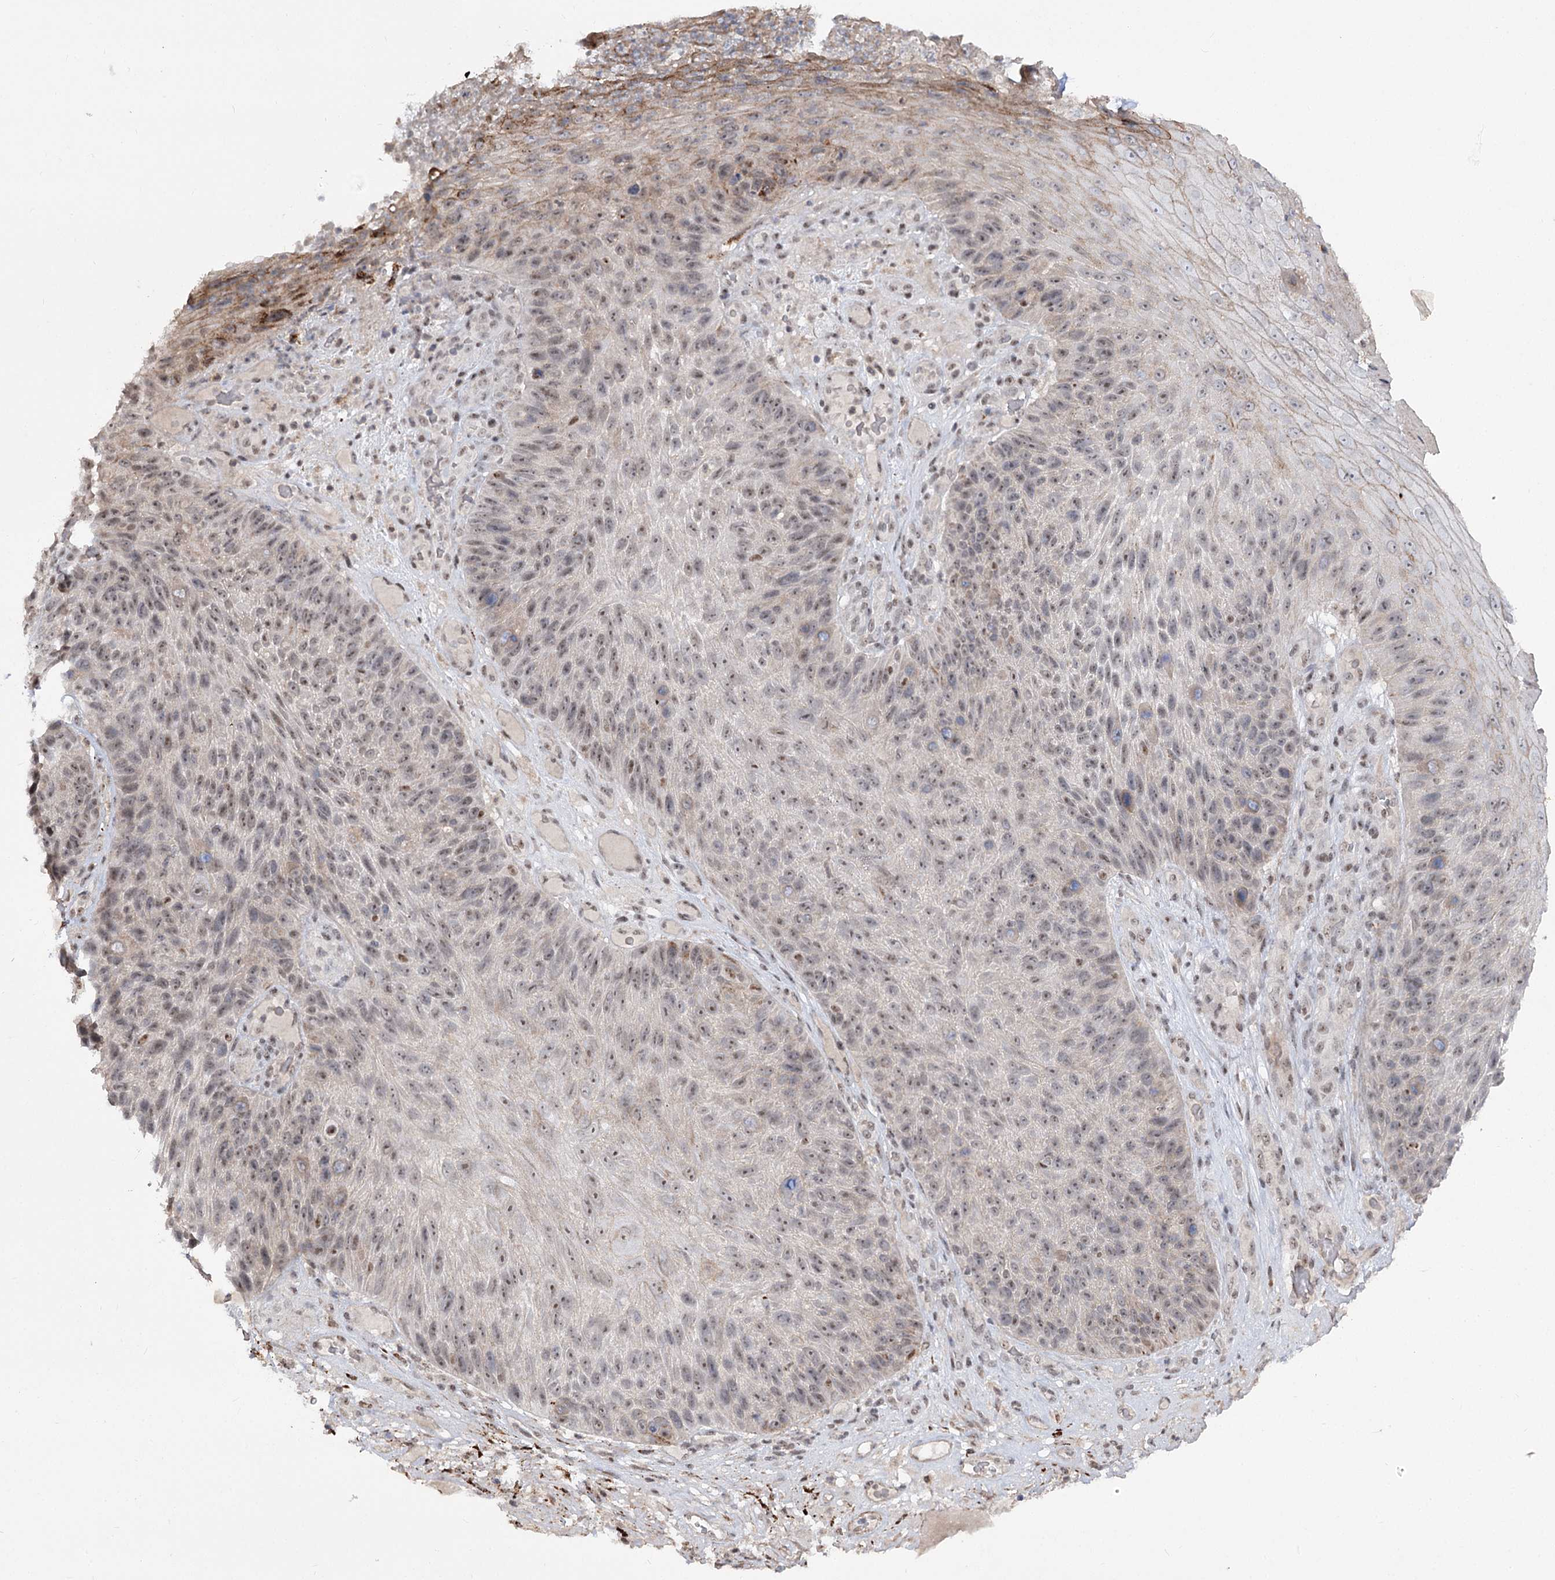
{"staining": {"intensity": "weak", "quantity": ">75%", "location": "nuclear"}, "tissue": "skin cancer", "cell_type": "Tumor cells", "image_type": "cancer", "snomed": [{"axis": "morphology", "description": "Squamous cell carcinoma, NOS"}, {"axis": "topography", "description": "Skin"}], "caption": "Skin squamous cell carcinoma tissue exhibits weak nuclear staining in approximately >75% of tumor cells, visualized by immunohistochemistry.", "gene": "ZSCAN23", "patient": {"sex": "female", "age": 88}}